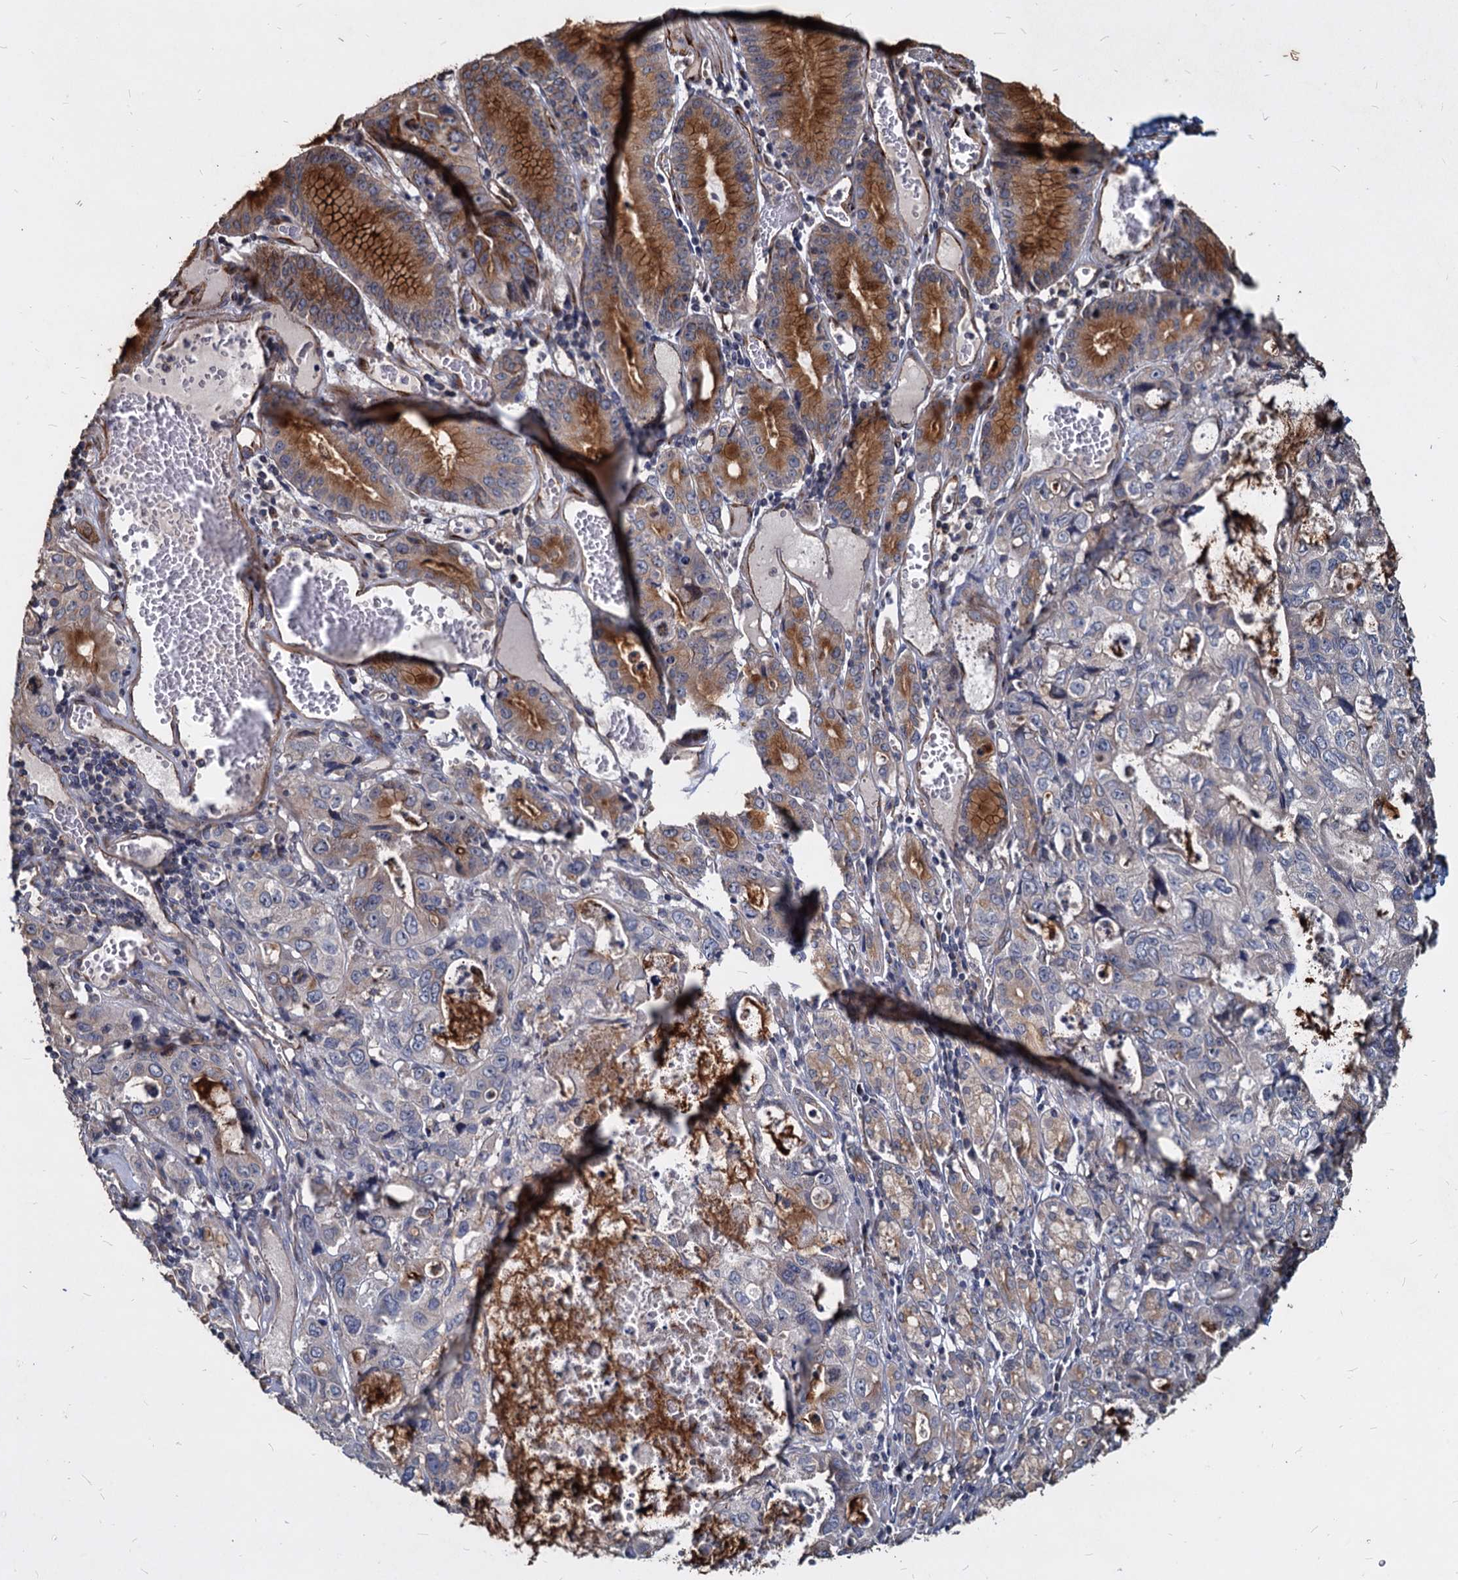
{"staining": {"intensity": "weak", "quantity": "<25%", "location": "cytoplasmic/membranous"}, "tissue": "stomach cancer", "cell_type": "Tumor cells", "image_type": "cancer", "snomed": [{"axis": "morphology", "description": "Adenocarcinoma, NOS"}, {"axis": "topography", "description": "Stomach, upper"}], "caption": "Immunohistochemical staining of human adenocarcinoma (stomach) demonstrates no significant expression in tumor cells.", "gene": "DEPDC4", "patient": {"sex": "female", "age": 52}}